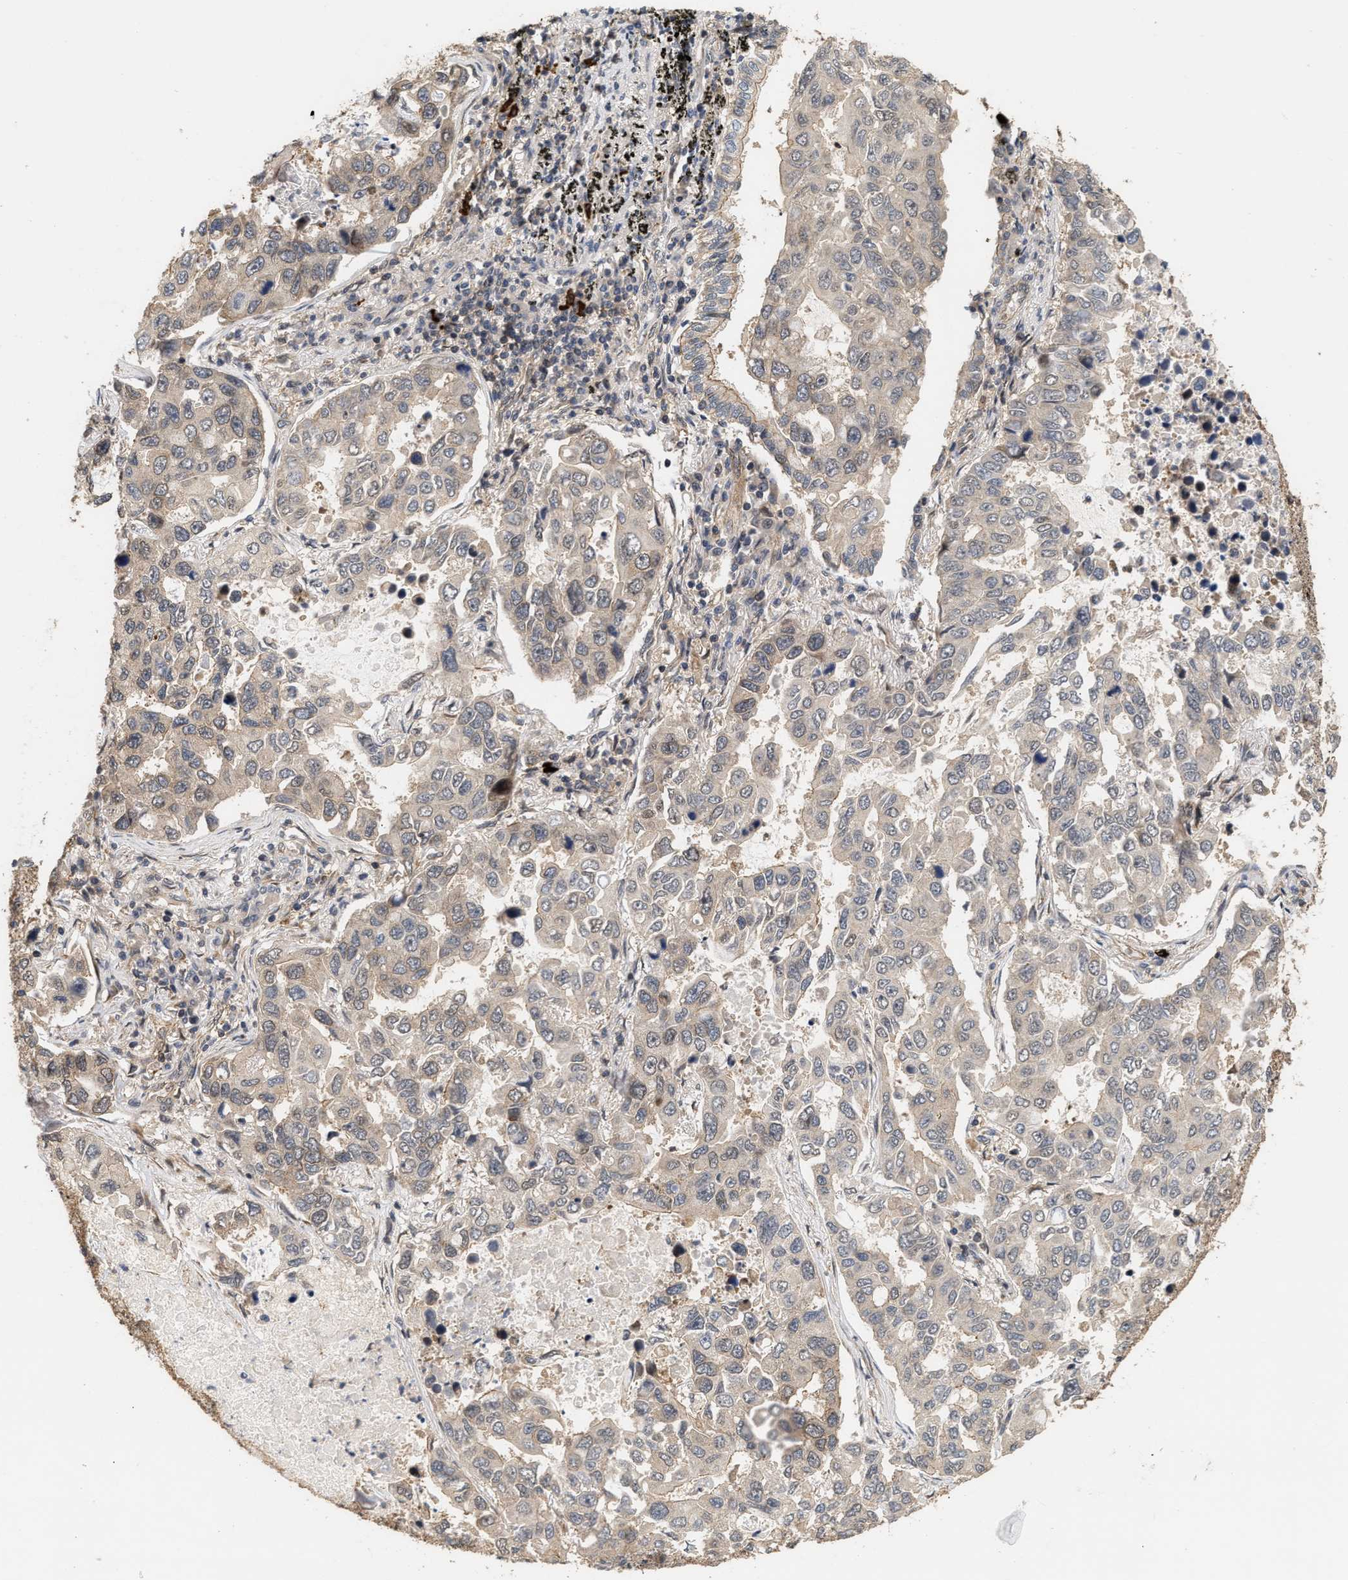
{"staining": {"intensity": "weak", "quantity": "25%-75%", "location": "cytoplasmic/membranous"}, "tissue": "lung cancer", "cell_type": "Tumor cells", "image_type": "cancer", "snomed": [{"axis": "morphology", "description": "Adenocarcinoma, NOS"}, {"axis": "topography", "description": "Lung"}], "caption": "Immunohistochemistry (IHC) histopathology image of neoplastic tissue: human lung cancer stained using immunohistochemistry demonstrates low levels of weak protein expression localized specifically in the cytoplasmic/membranous of tumor cells, appearing as a cytoplasmic/membranous brown color.", "gene": "ABHD5", "patient": {"sex": "male", "age": 64}}